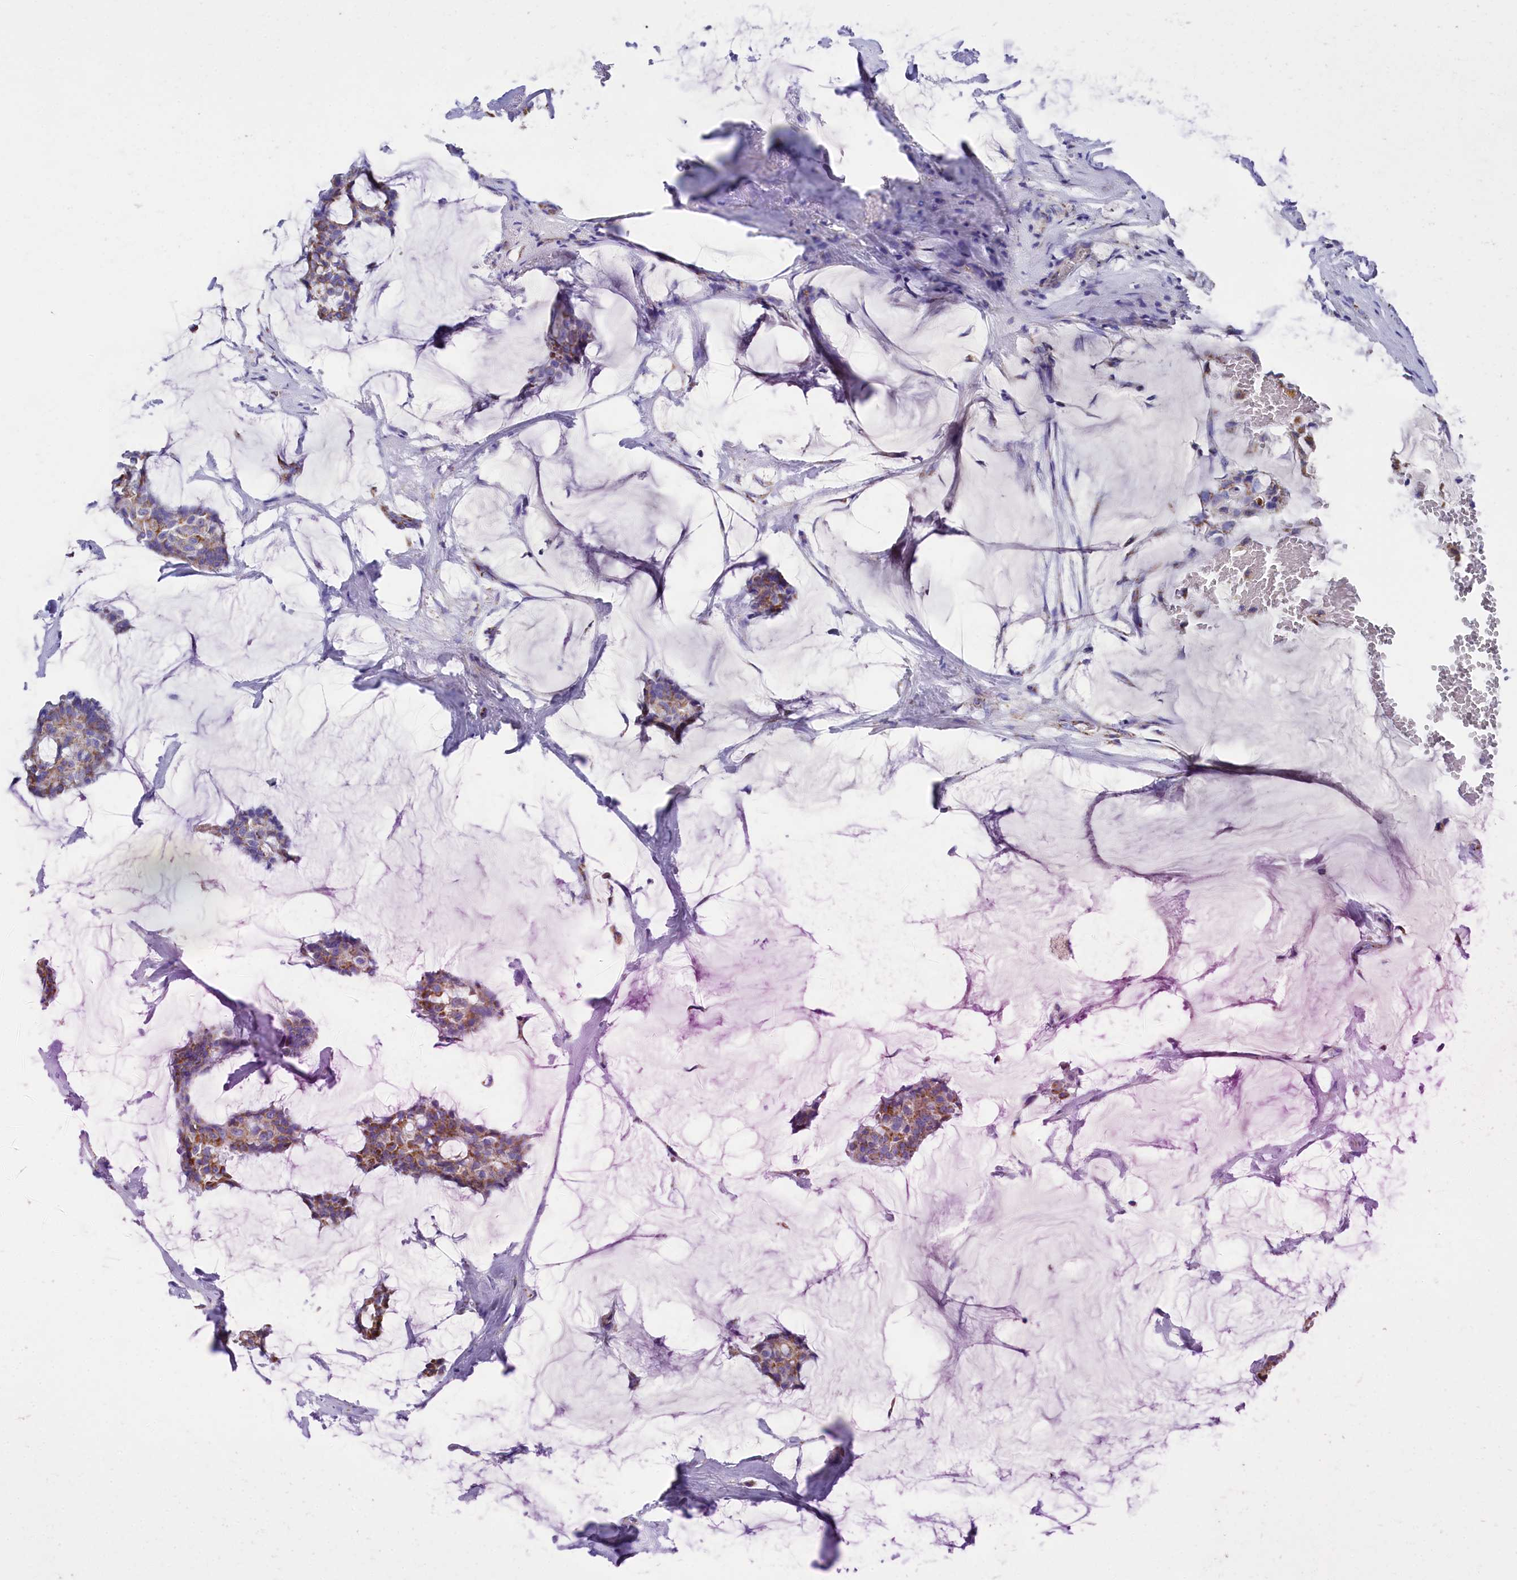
{"staining": {"intensity": "moderate", "quantity": ">75%", "location": "cytoplasmic/membranous"}, "tissue": "breast cancer", "cell_type": "Tumor cells", "image_type": "cancer", "snomed": [{"axis": "morphology", "description": "Duct carcinoma"}, {"axis": "topography", "description": "Breast"}], "caption": "The photomicrograph displays immunohistochemical staining of breast intraductal carcinoma. There is moderate cytoplasmic/membranous positivity is present in approximately >75% of tumor cells. The staining was performed using DAB (3,3'-diaminobenzidine) to visualize the protein expression in brown, while the nuclei were stained in blue with hematoxylin (Magnification: 20x).", "gene": "MMAB", "patient": {"sex": "female", "age": 93}}